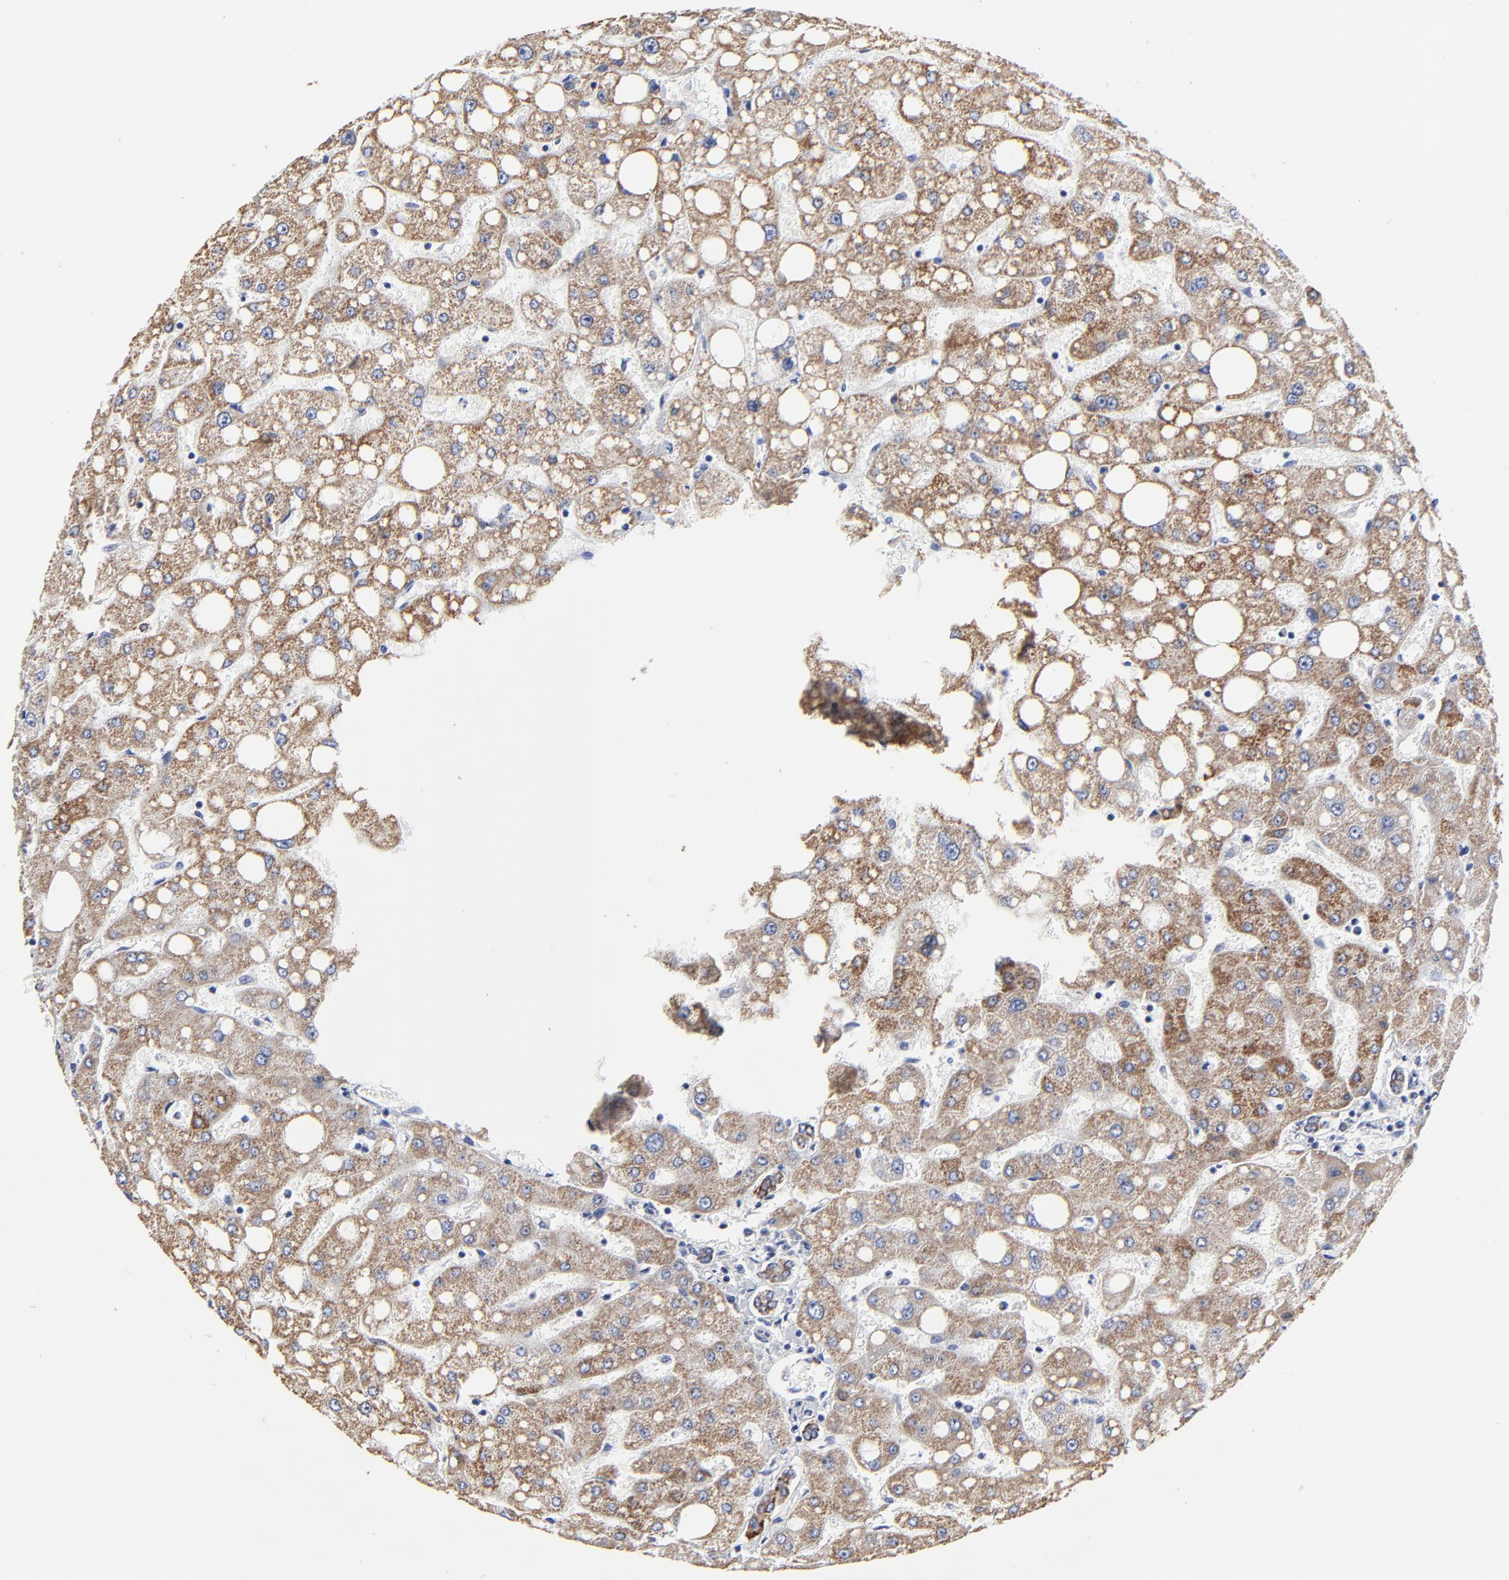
{"staining": {"intensity": "weak", "quantity": ">75%", "location": "cytoplasmic/membranous"}, "tissue": "liver", "cell_type": "Cholangiocytes", "image_type": "normal", "snomed": [{"axis": "morphology", "description": "Normal tissue, NOS"}, {"axis": "topography", "description": "Liver"}], "caption": "Weak cytoplasmic/membranous positivity is seen in approximately >75% of cholangiocytes in normal liver. The protein of interest is stained brown, and the nuclei are stained in blue (DAB (3,3'-diaminobenzidine) IHC with brightfield microscopy, high magnification).", "gene": "PINK1", "patient": {"sex": "male", "age": 49}}